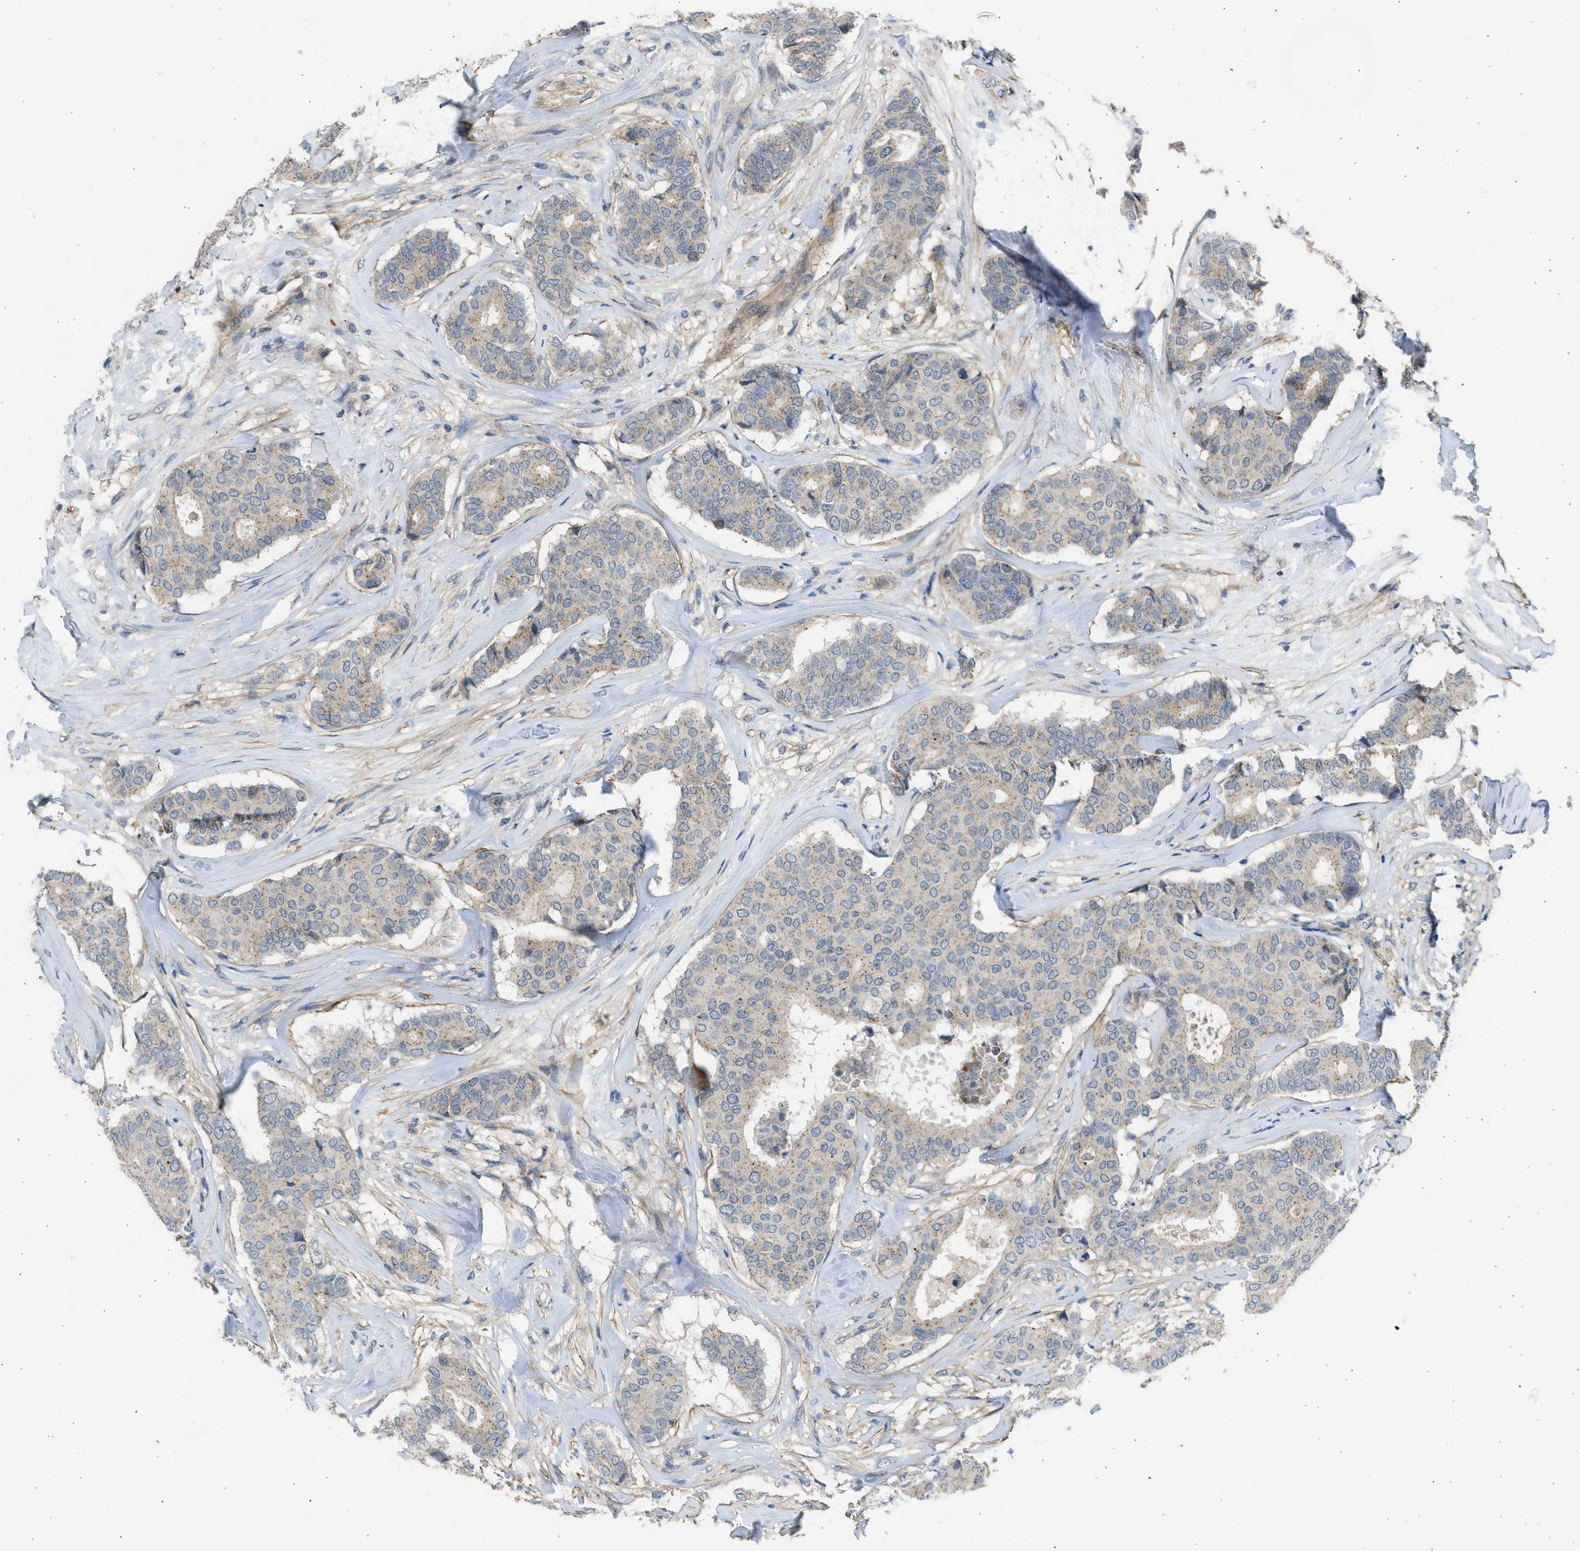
{"staining": {"intensity": "weak", "quantity": "25%-75%", "location": "cytoplasmic/membranous"}, "tissue": "breast cancer", "cell_type": "Tumor cells", "image_type": "cancer", "snomed": [{"axis": "morphology", "description": "Duct carcinoma"}, {"axis": "topography", "description": "Breast"}], "caption": "Brown immunohistochemical staining in human breast invasive ductal carcinoma demonstrates weak cytoplasmic/membranous expression in approximately 25%-75% of tumor cells. (IHC, brightfield microscopy, high magnification).", "gene": "PCNX3", "patient": {"sex": "female", "age": 75}}